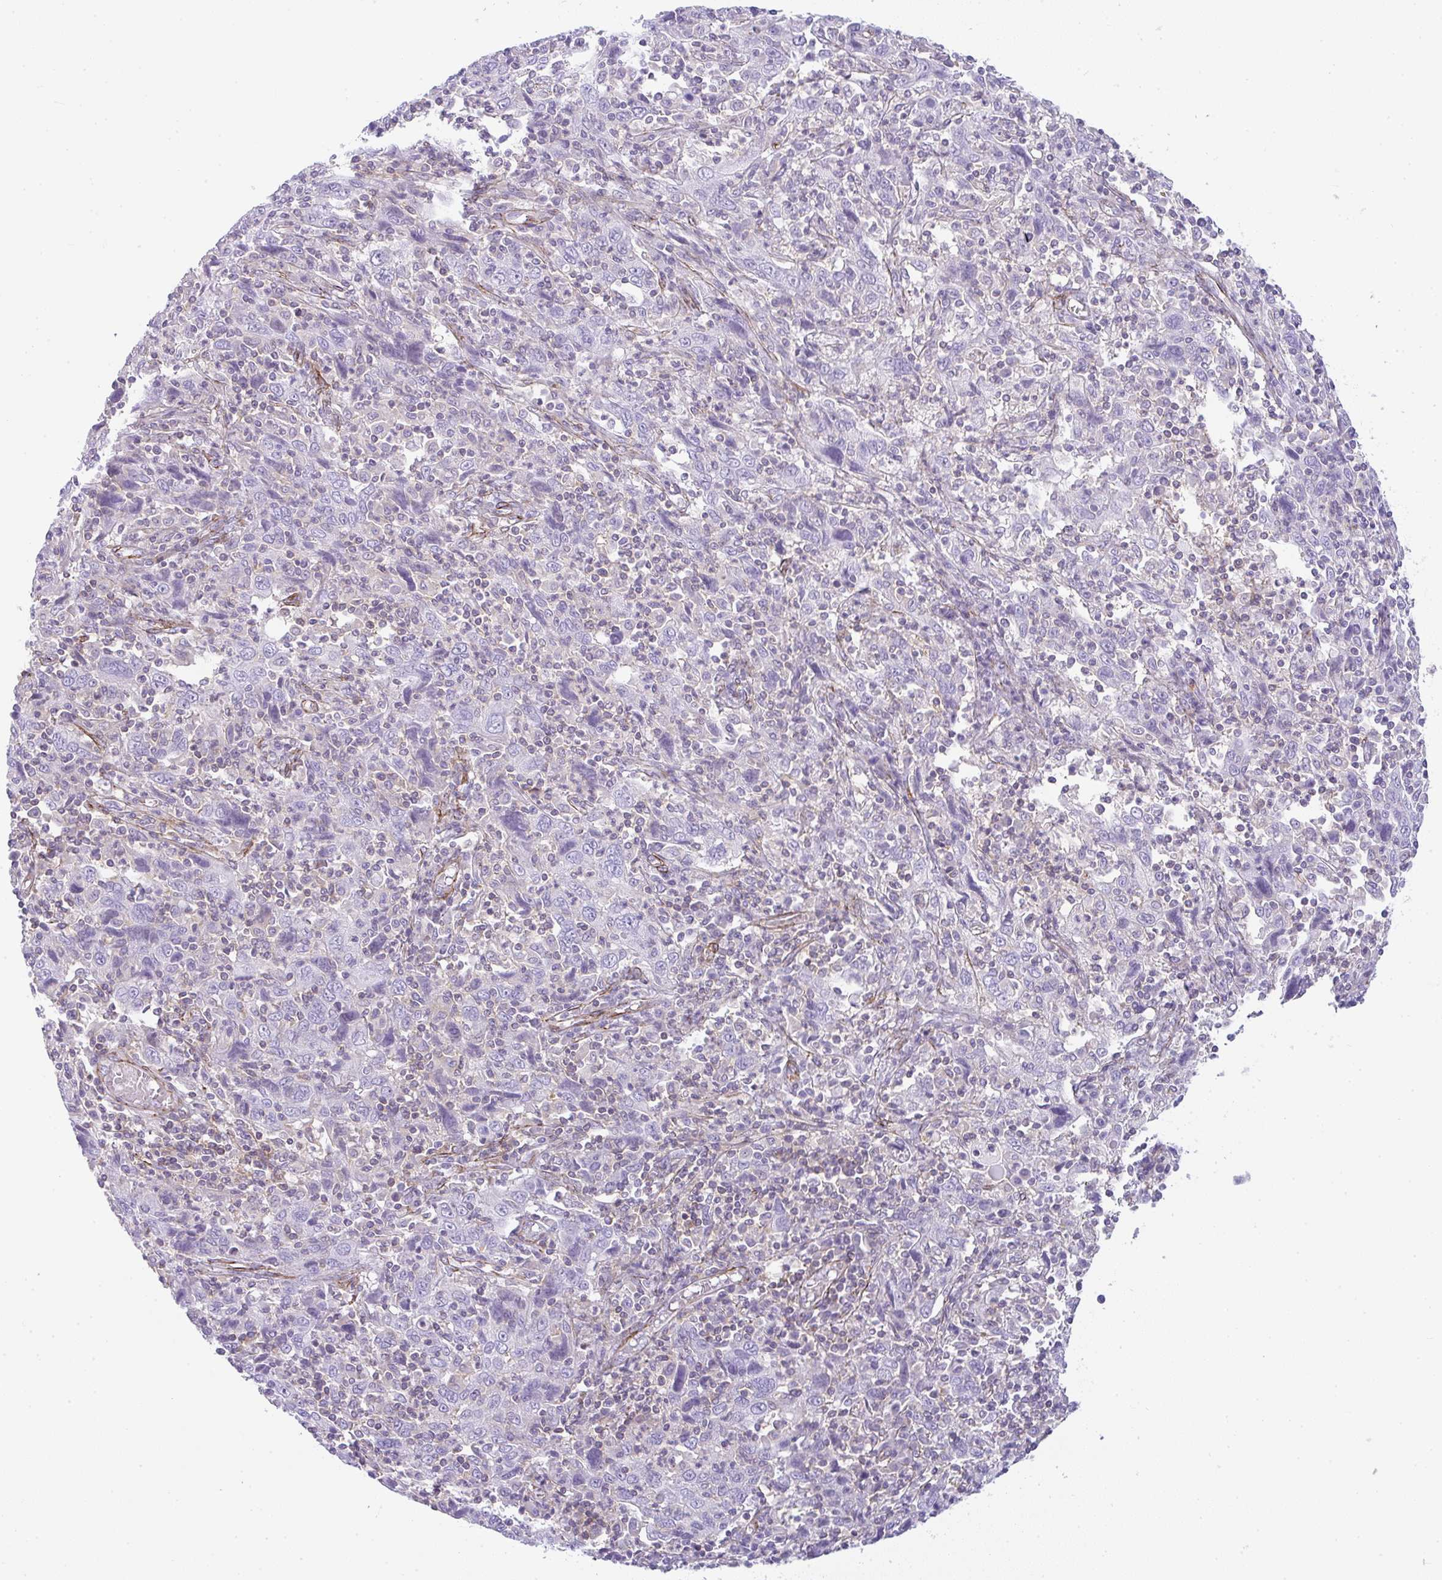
{"staining": {"intensity": "negative", "quantity": "none", "location": "none"}, "tissue": "cervical cancer", "cell_type": "Tumor cells", "image_type": "cancer", "snomed": [{"axis": "morphology", "description": "Squamous cell carcinoma, NOS"}, {"axis": "topography", "description": "Cervix"}], "caption": "Tumor cells are negative for brown protein staining in cervical cancer.", "gene": "CDRT15", "patient": {"sex": "female", "age": 46}}